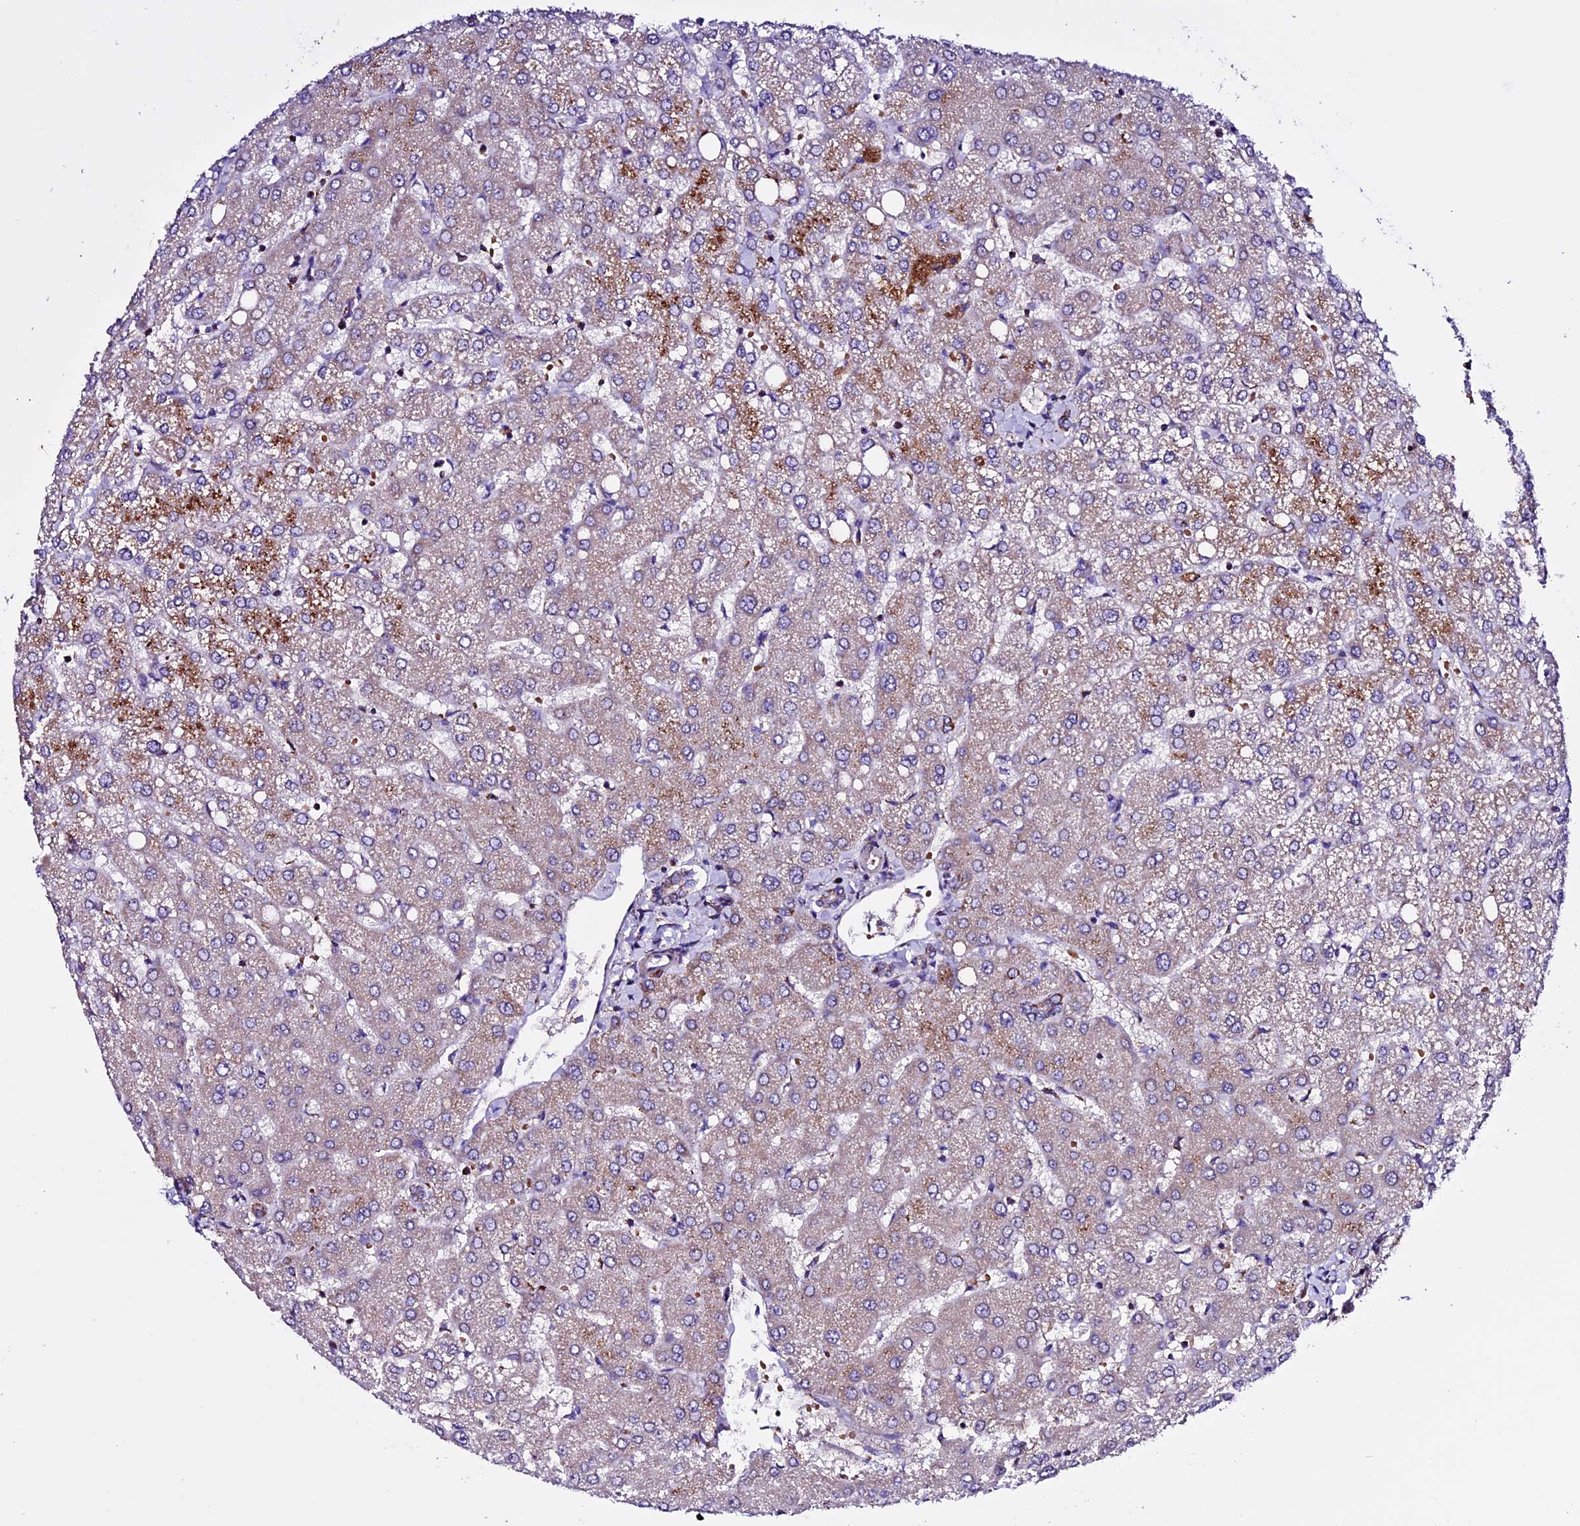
{"staining": {"intensity": "moderate", "quantity": "25%-75%", "location": "cytoplasmic/membranous"}, "tissue": "liver", "cell_type": "Cholangiocytes", "image_type": "normal", "snomed": [{"axis": "morphology", "description": "Normal tissue, NOS"}, {"axis": "topography", "description": "Liver"}], "caption": "Moderate cytoplasmic/membranous protein positivity is identified in about 25%-75% of cholangiocytes in liver. The staining was performed using DAB, with brown indicating positive protein expression. Nuclei are stained blue with hematoxylin.", "gene": "CX3CL1", "patient": {"sex": "female", "age": 54}}